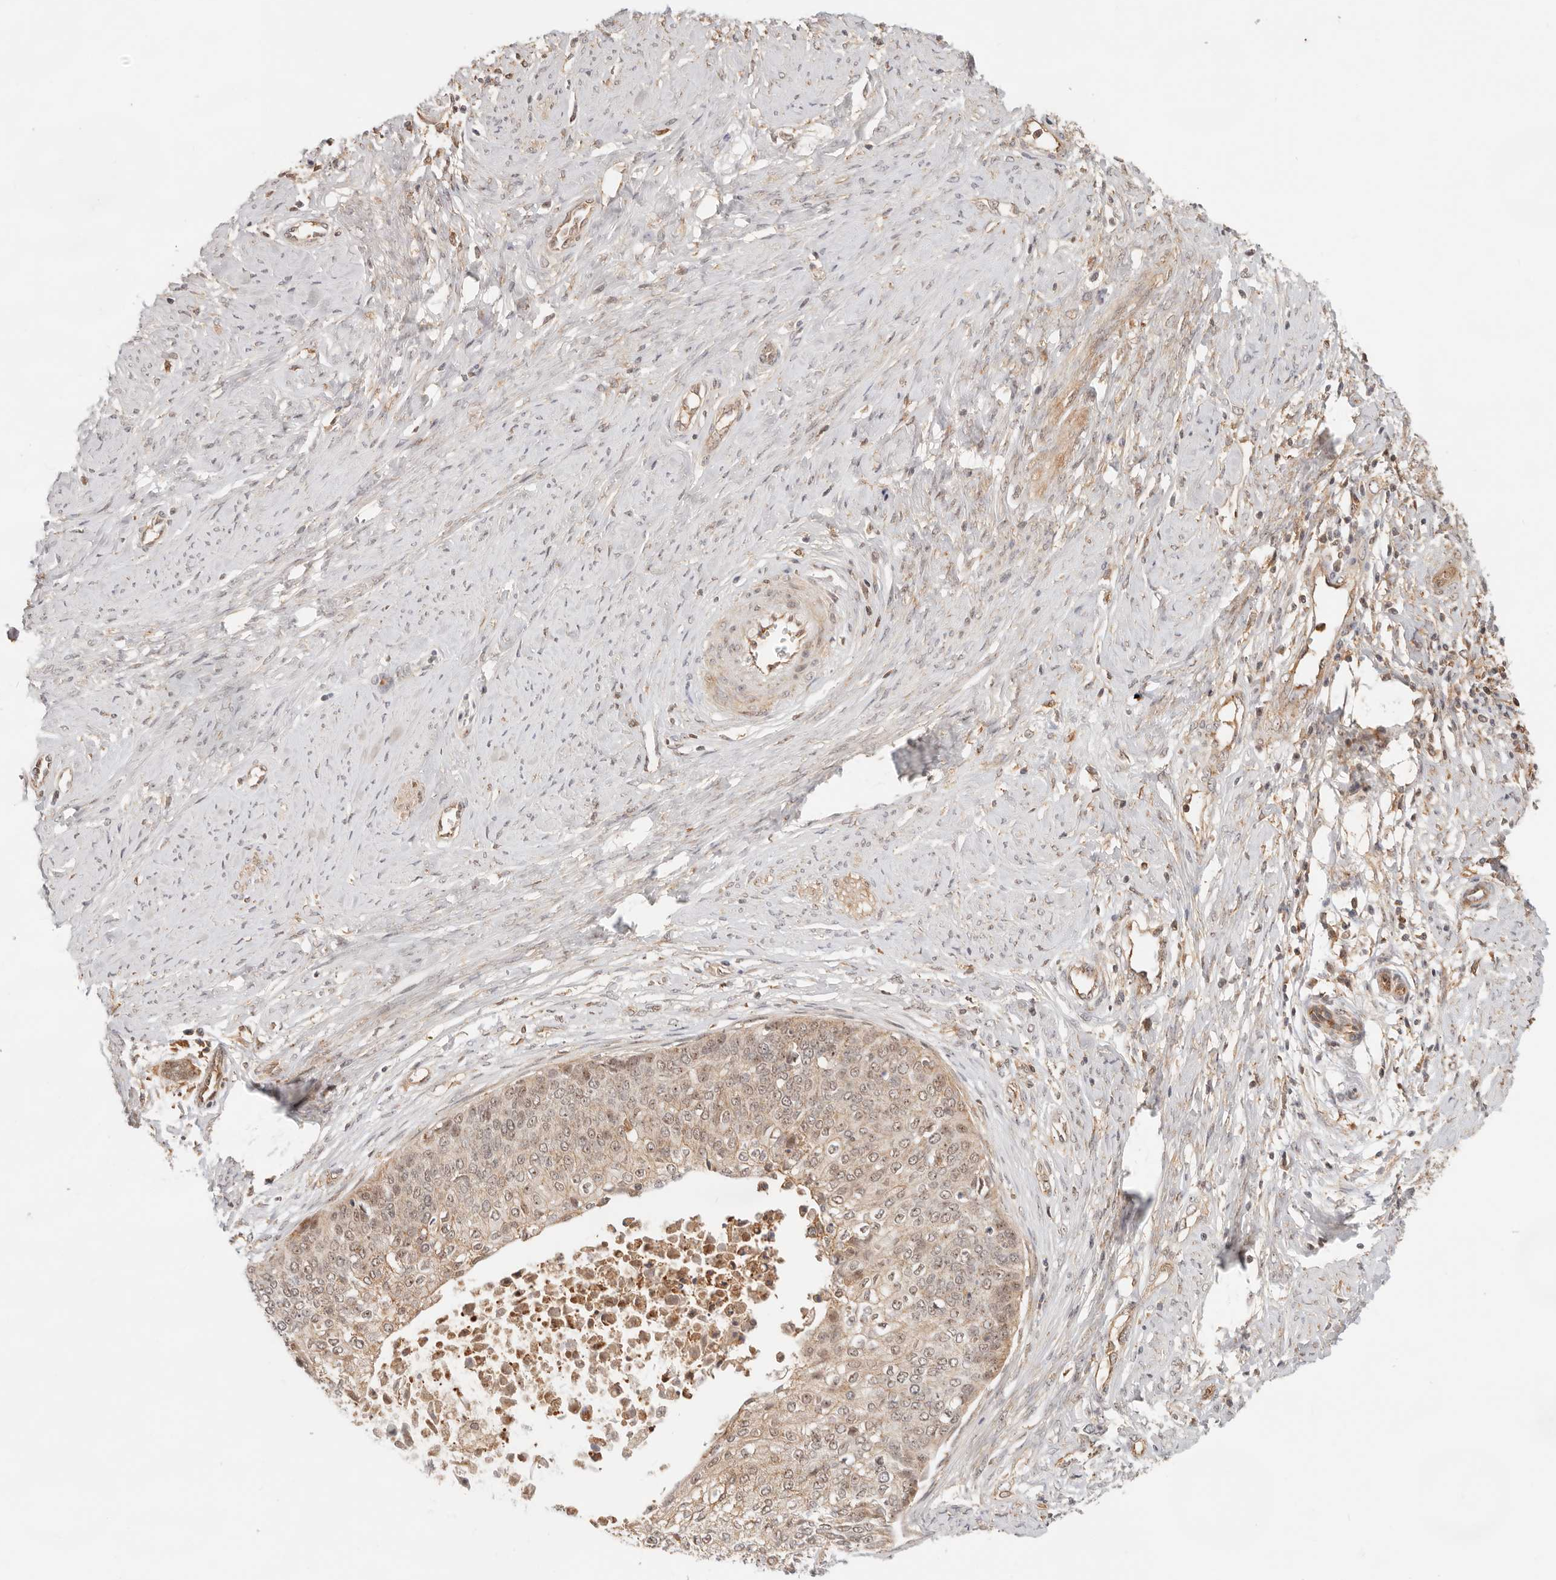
{"staining": {"intensity": "weak", "quantity": ">75%", "location": "cytoplasmic/membranous,nuclear"}, "tissue": "cervical cancer", "cell_type": "Tumor cells", "image_type": "cancer", "snomed": [{"axis": "morphology", "description": "Squamous cell carcinoma, NOS"}, {"axis": "topography", "description": "Cervix"}], "caption": "The histopathology image reveals staining of cervical cancer, revealing weak cytoplasmic/membranous and nuclear protein positivity (brown color) within tumor cells.", "gene": "HEXD", "patient": {"sex": "female", "age": 37}}